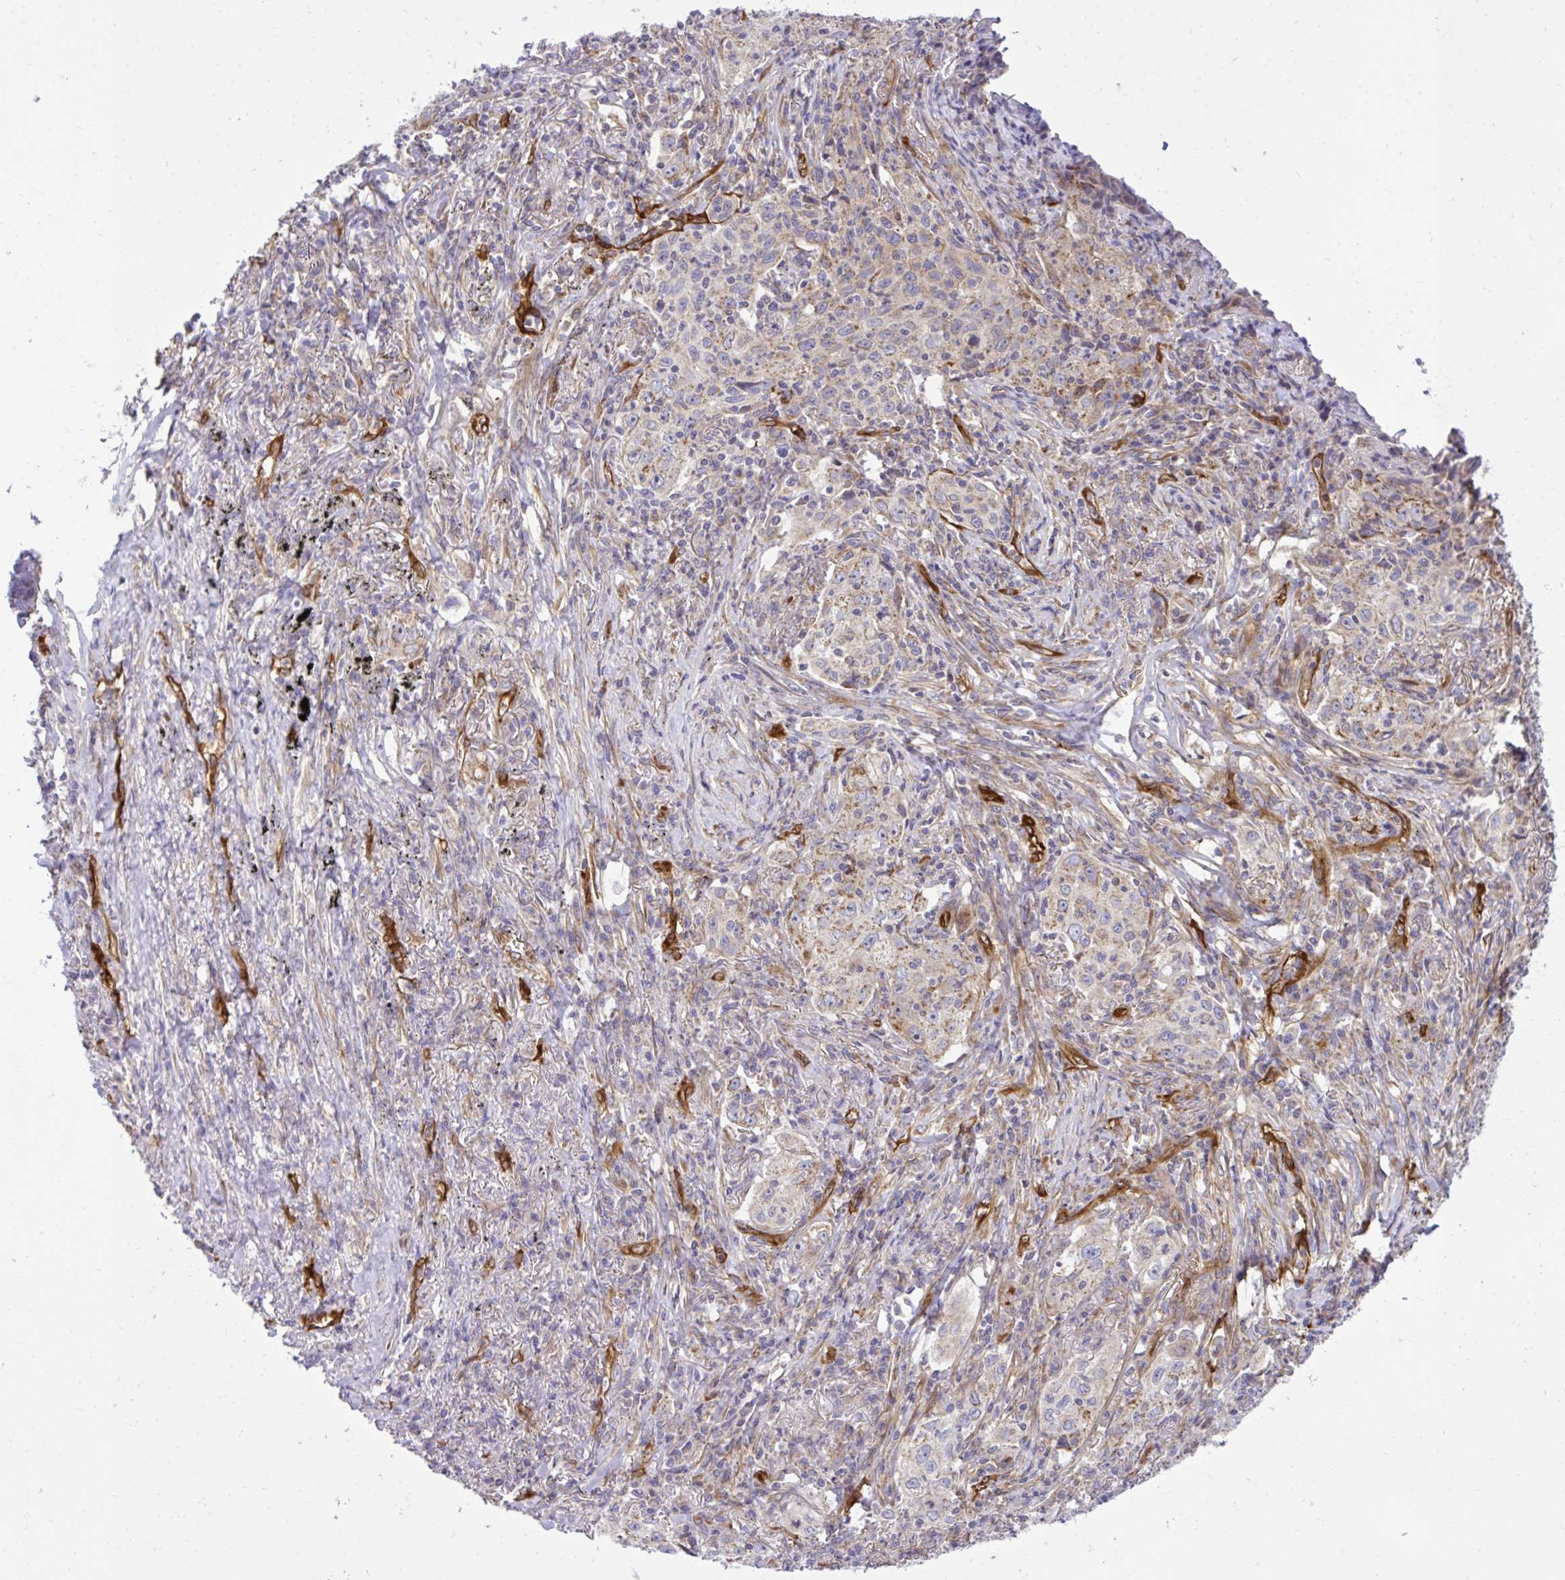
{"staining": {"intensity": "moderate", "quantity": "25%-75%", "location": "cytoplasmic/membranous"}, "tissue": "lung cancer", "cell_type": "Tumor cells", "image_type": "cancer", "snomed": [{"axis": "morphology", "description": "Squamous cell carcinoma, NOS"}, {"axis": "topography", "description": "Lung"}], "caption": "IHC staining of lung squamous cell carcinoma, which reveals medium levels of moderate cytoplasmic/membranous expression in approximately 25%-75% of tumor cells indicating moderate cytoplasmic/membranous protein positivity. The staining was performed using DAB (brown) for protein detection and nuclei were counterstained in hematoxylin (blue).", "gene": "LIMS1", "patient": {"sex": "male", "age": 71}}